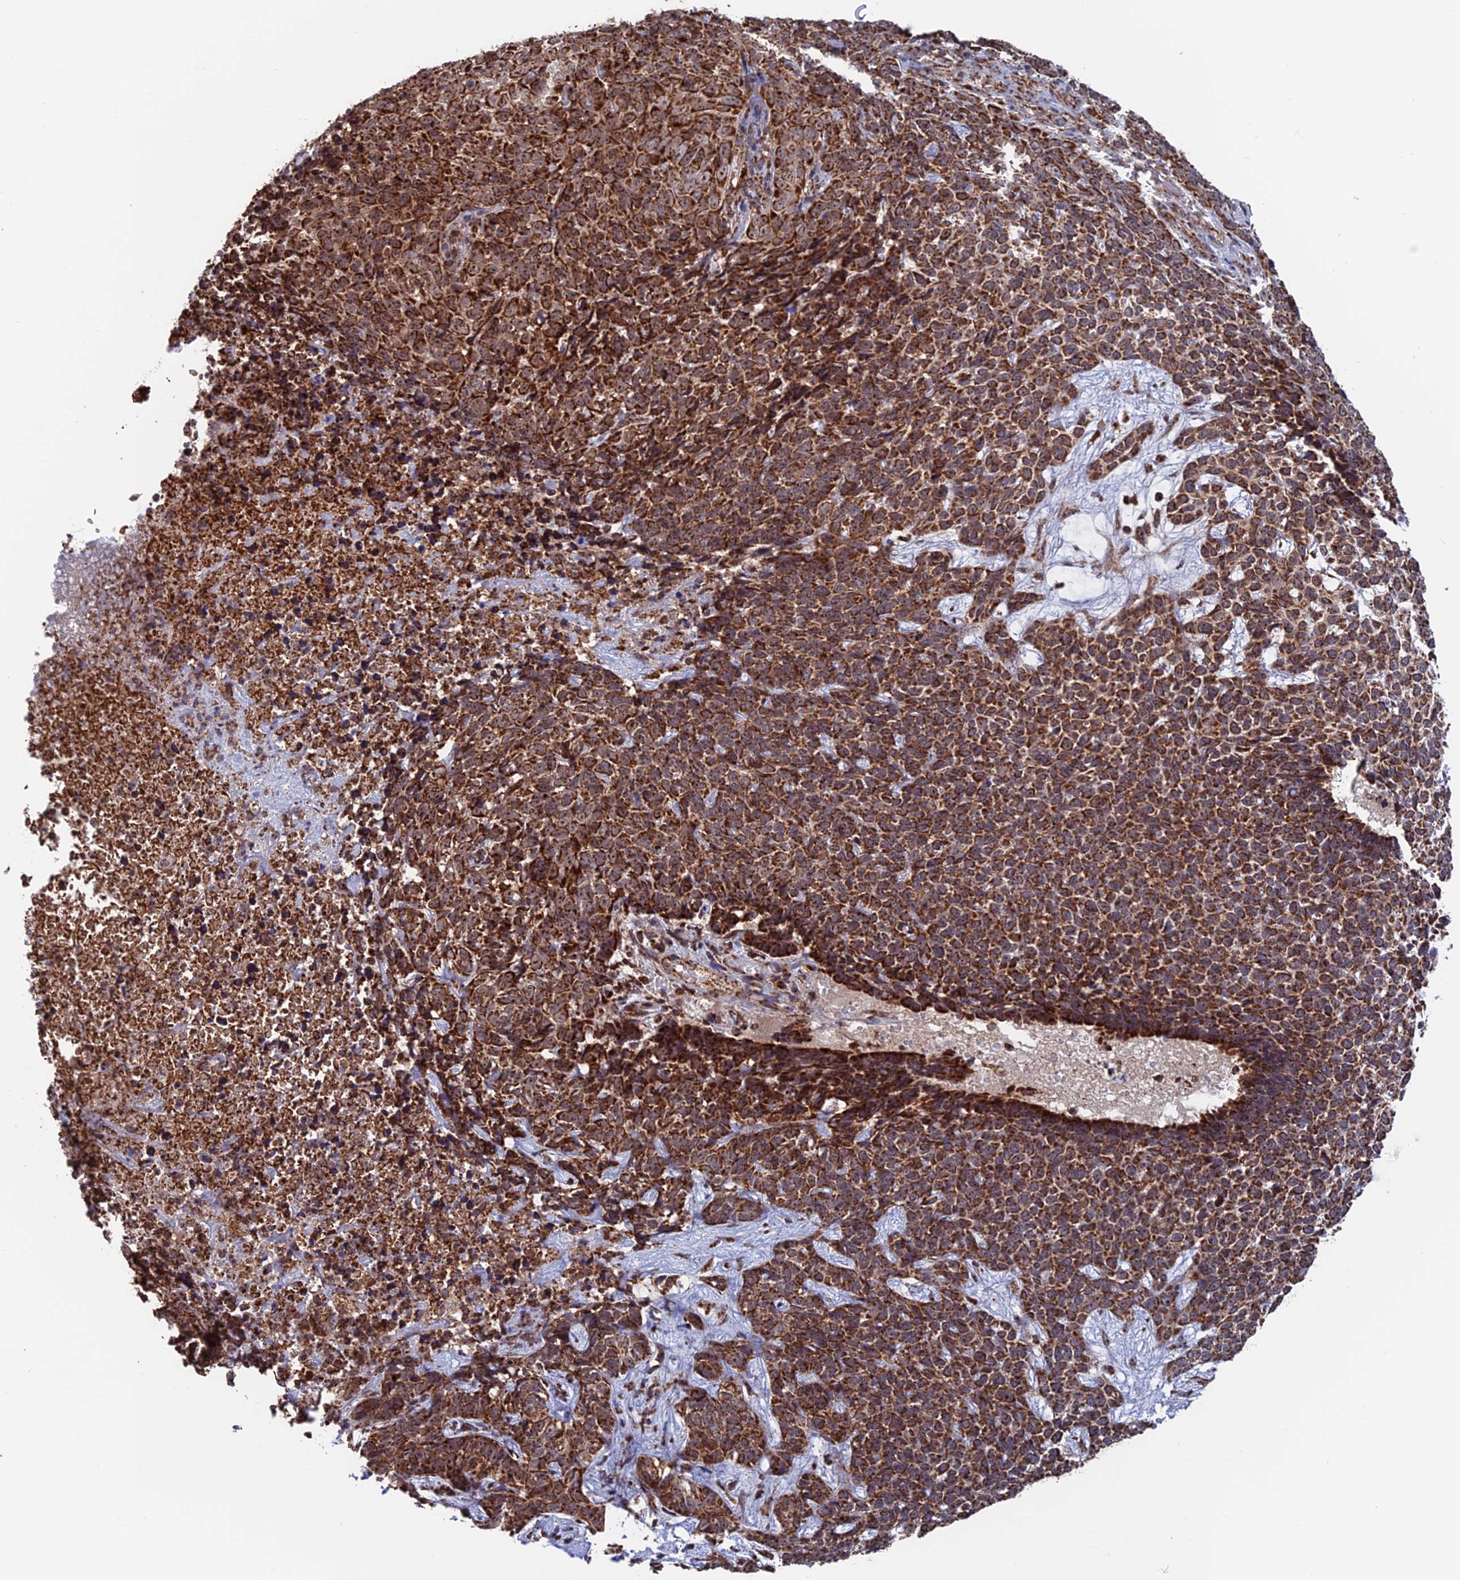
{"staining": {"intensity": "strong", "quantity": ">75%", "location": "cytoplasmic/membranous"}, "tissue": "skin cancer", "cell_type": "Tumor cells", "image_type": "cancer", "snomed": [{"axis": "morphology", "description": "Basal cell carcinoma"}, {"axis": "topography", "description": "Skin"}], "caption": "Skin basal cell carcinoma stained with a protein marker exhibits strong staining in tumor cells.", "gene": "DTYMK", "patient": {"sex": "female", "age": 84}}